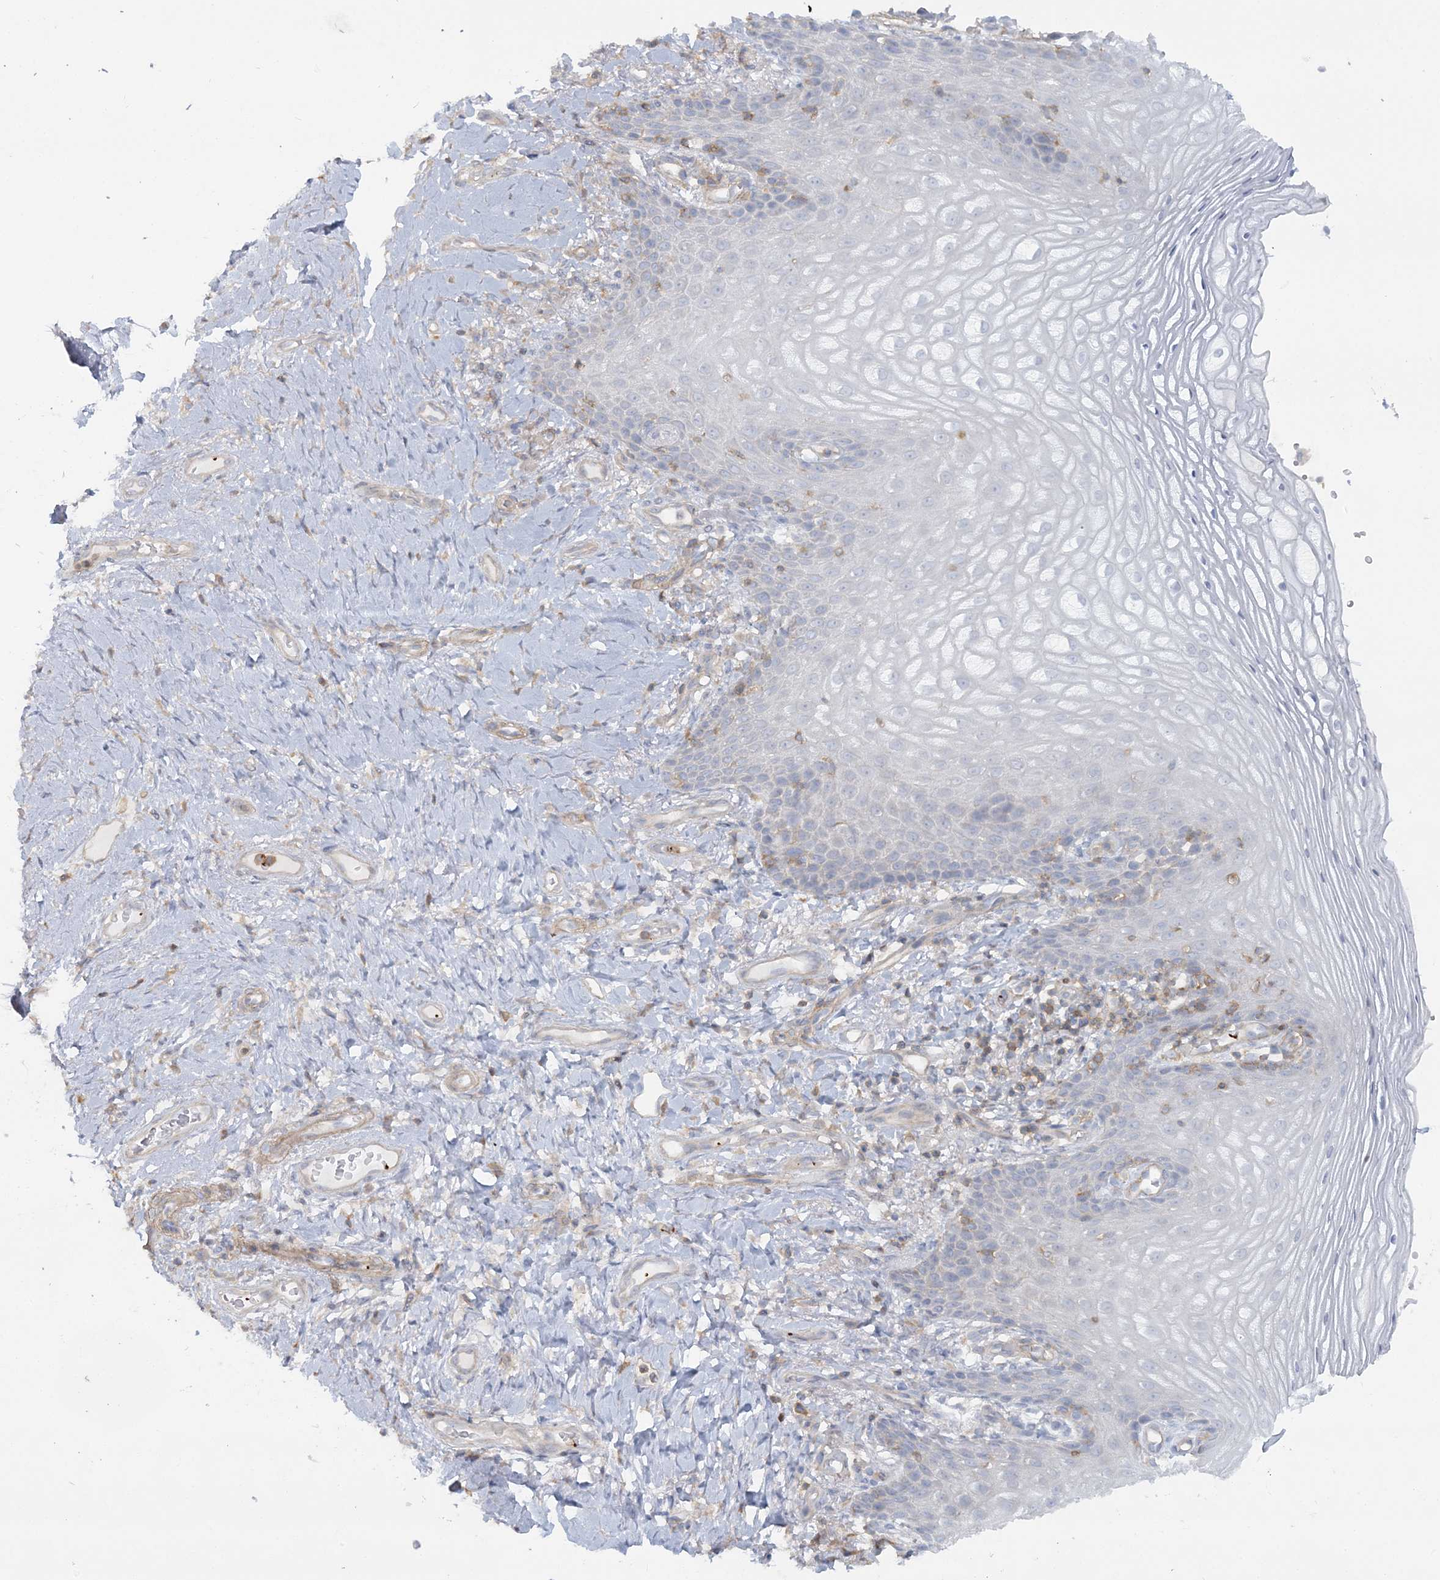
{"staining": {"intensity": "negative", "quantity": "none", "location": "none"}, "tissue": "vagina", "cell_type": "Squamous epithelial cells", "image_type": "normal", "snomed": [{"axis": "morphology", "description": "Normal tissue, NOS"}, {"axis": "topography", "description": "Vagina"}], "caption": "Immunohistochemistry of unremarkable vagina reveals no positivity in squamous epithelial cells. (Brightfield microscopy of DAB immunohistochemistry (IHC) at high magnification).", "gene": "CUEDC2", "patient": {"sex": "female", "age": 60}}